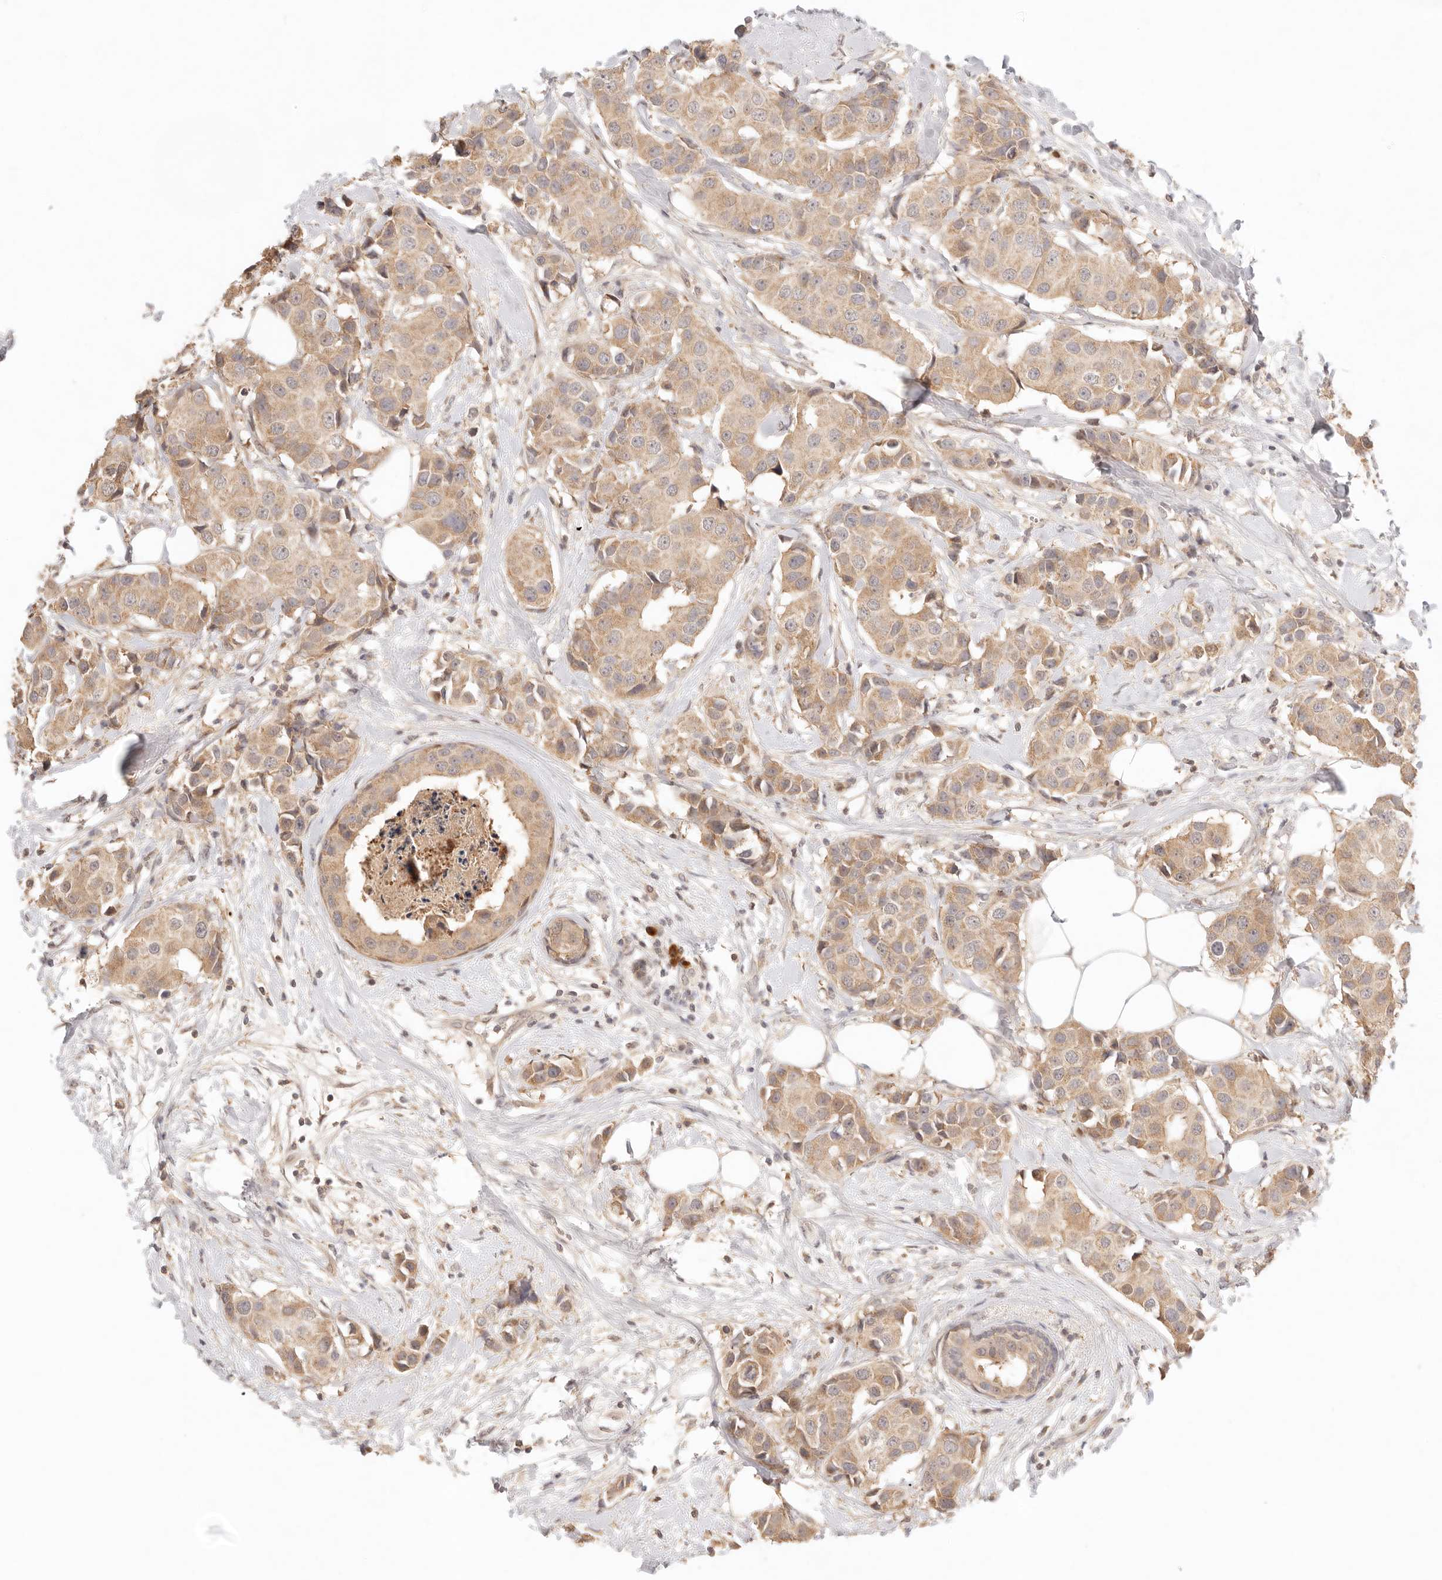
{"staining": {"intensity": "moderate", "quantity": ">75%", "location": "cytoplasmic/membranous"}, "tissue": "breast cancer", "cell_type": "Tumor cells", "image_type": "cancer", "snomed": [{"axis": "morphology", "description": "Normal tissue, NOS"}, {"axis": "morphology", "description": "Duct carcinoma"}, {"axis": "topography", "description": "Breast"}], "caption": "A brown stain labels moderate cytoplasmic/membranous staining of a protein in breast cancer (invasive ductal carcinoma) tumor cells.", "gene": "PHLDA3", "patient": {"sex": "female", "age": 39}}